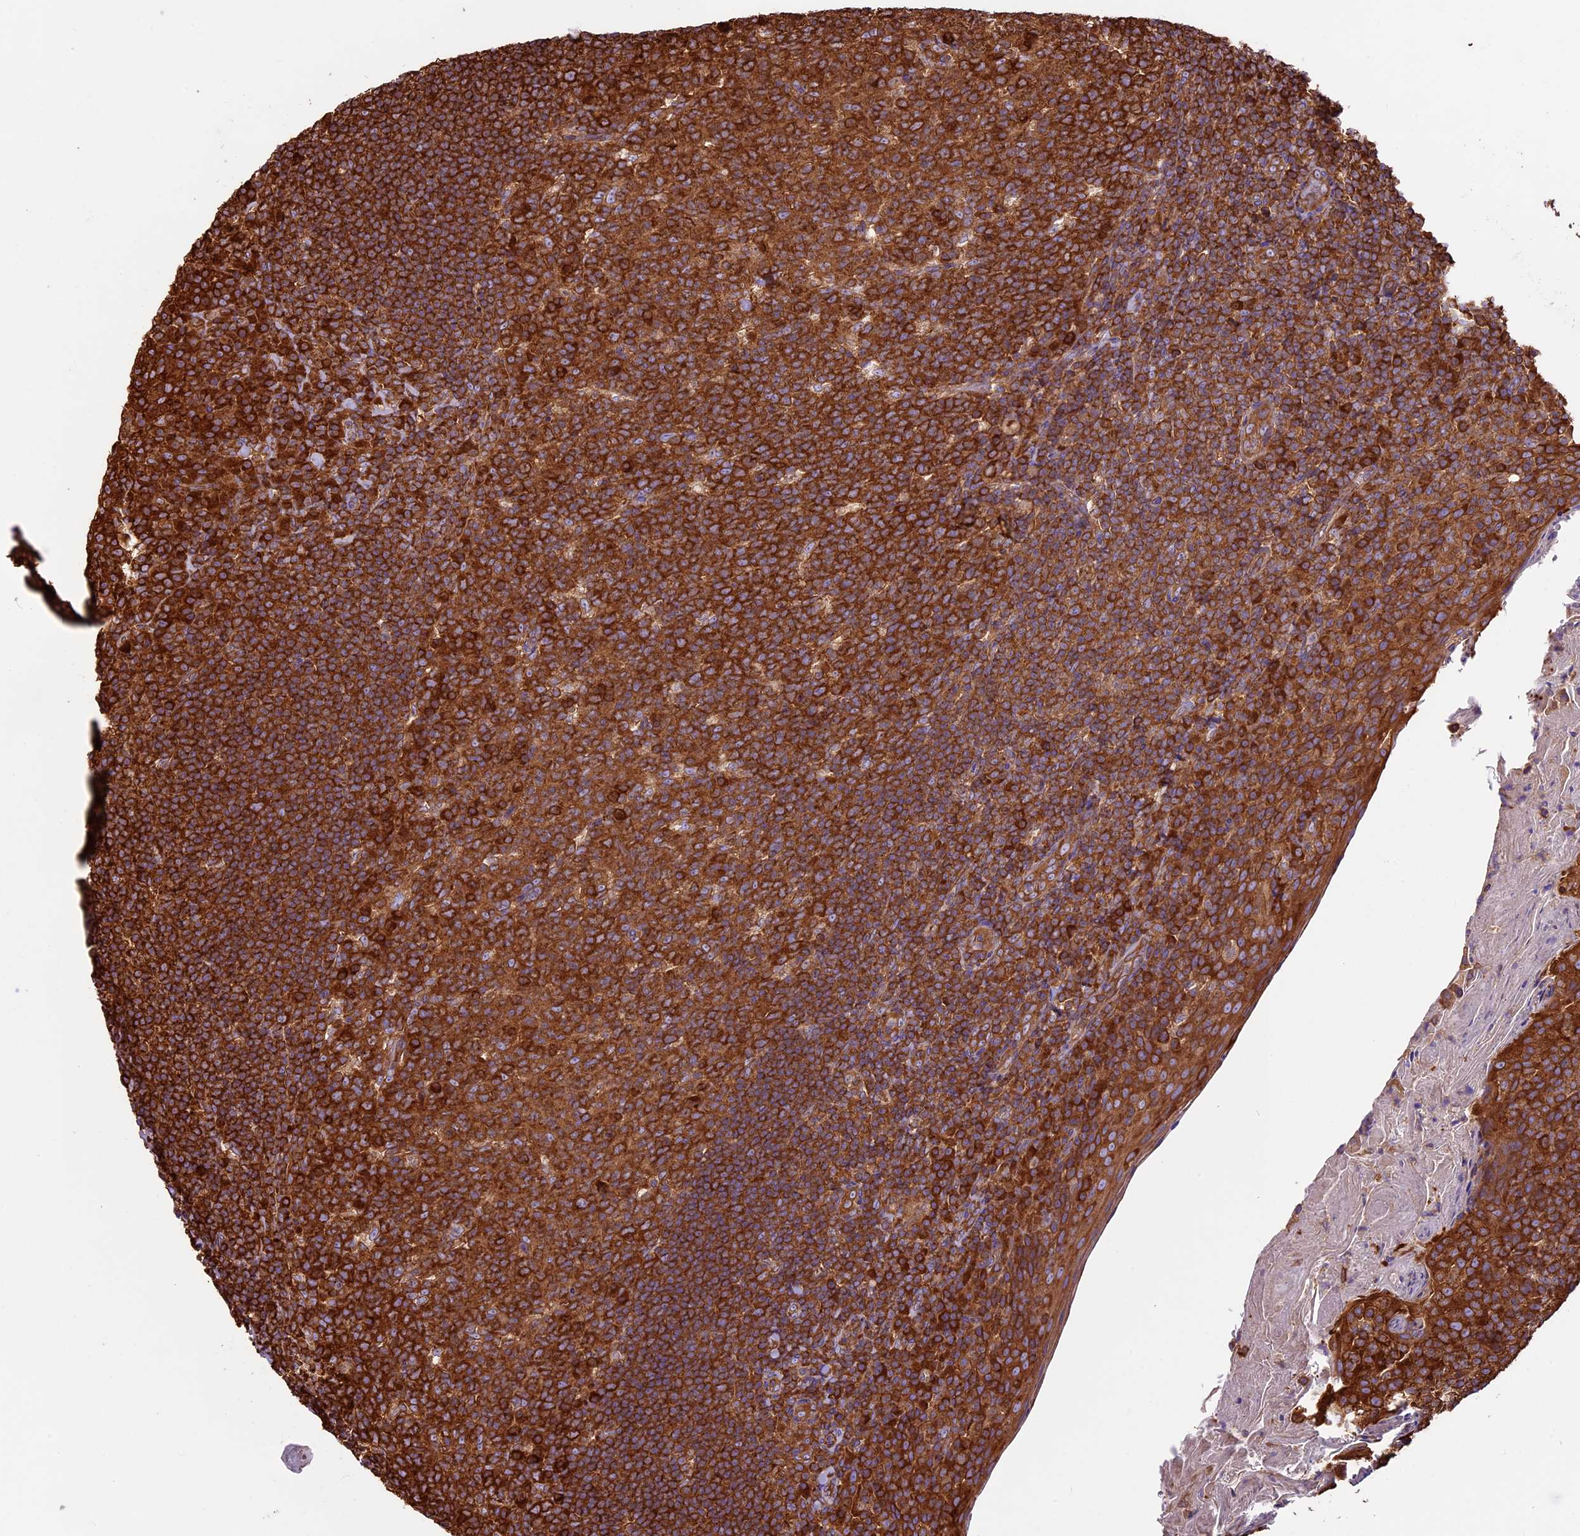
{"staining": {"intensity": "strong", "quantity": ">75%", "location": "cytoplasmic/membranous"}, "tissue": "tonsil", "cell_type": "Germinal center cells", "image_type": "normal", "snomed": [{"axis": "morphology", "description": "Normal tissue, NOS"}, {"axis": "topography", "description": "Tonsil"}], "caption": "High-power microscopy captured an immunohistochemistry micrograph of normal tonsil, revealing strong cytoplasmic/membranous expression in approximately >75% of germinal center cells.", "gene": "KARS1", "patient": {"sex": "female", "age": 10}}